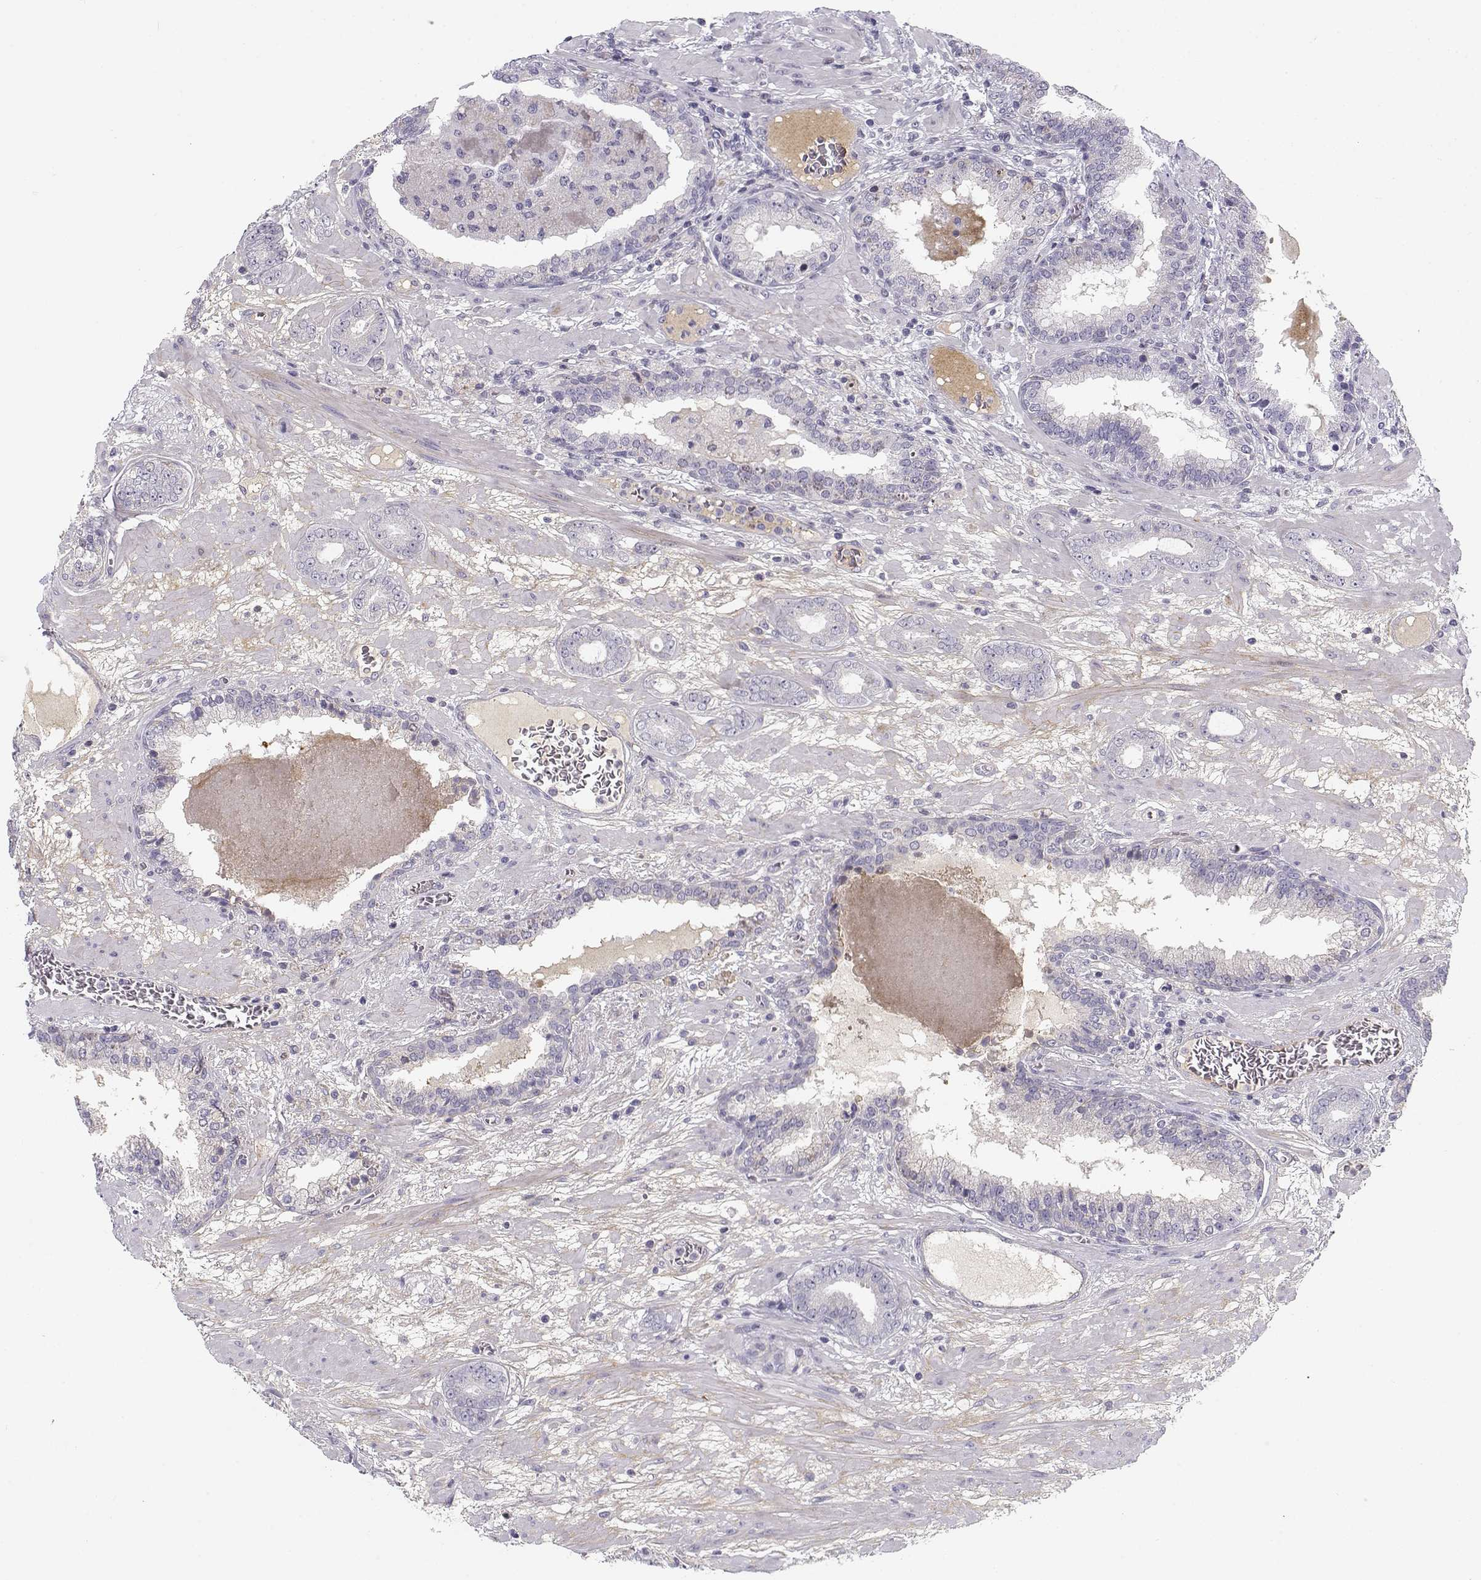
{"staining": {"intensity": "negative", "quantity": "none", "location": "none"}, "tissue": "prostate cancer", "cell_type": "Tumor cells", "image_type": "cancer", "snomed": [{"axis": "morphology", "description": "Adenocarcinoma, Low grade"}, {"axis": "topography", "description": "Prostate"}], "caption": "An IHC photomicrograph of low-grade adenocarcinoma (prostate) is shown. There is no staining in tumor cells of low-grade adenocarcinoma (prostate).", "gene": "DDX25", "patient": {"sex": "male", "age": 60}}